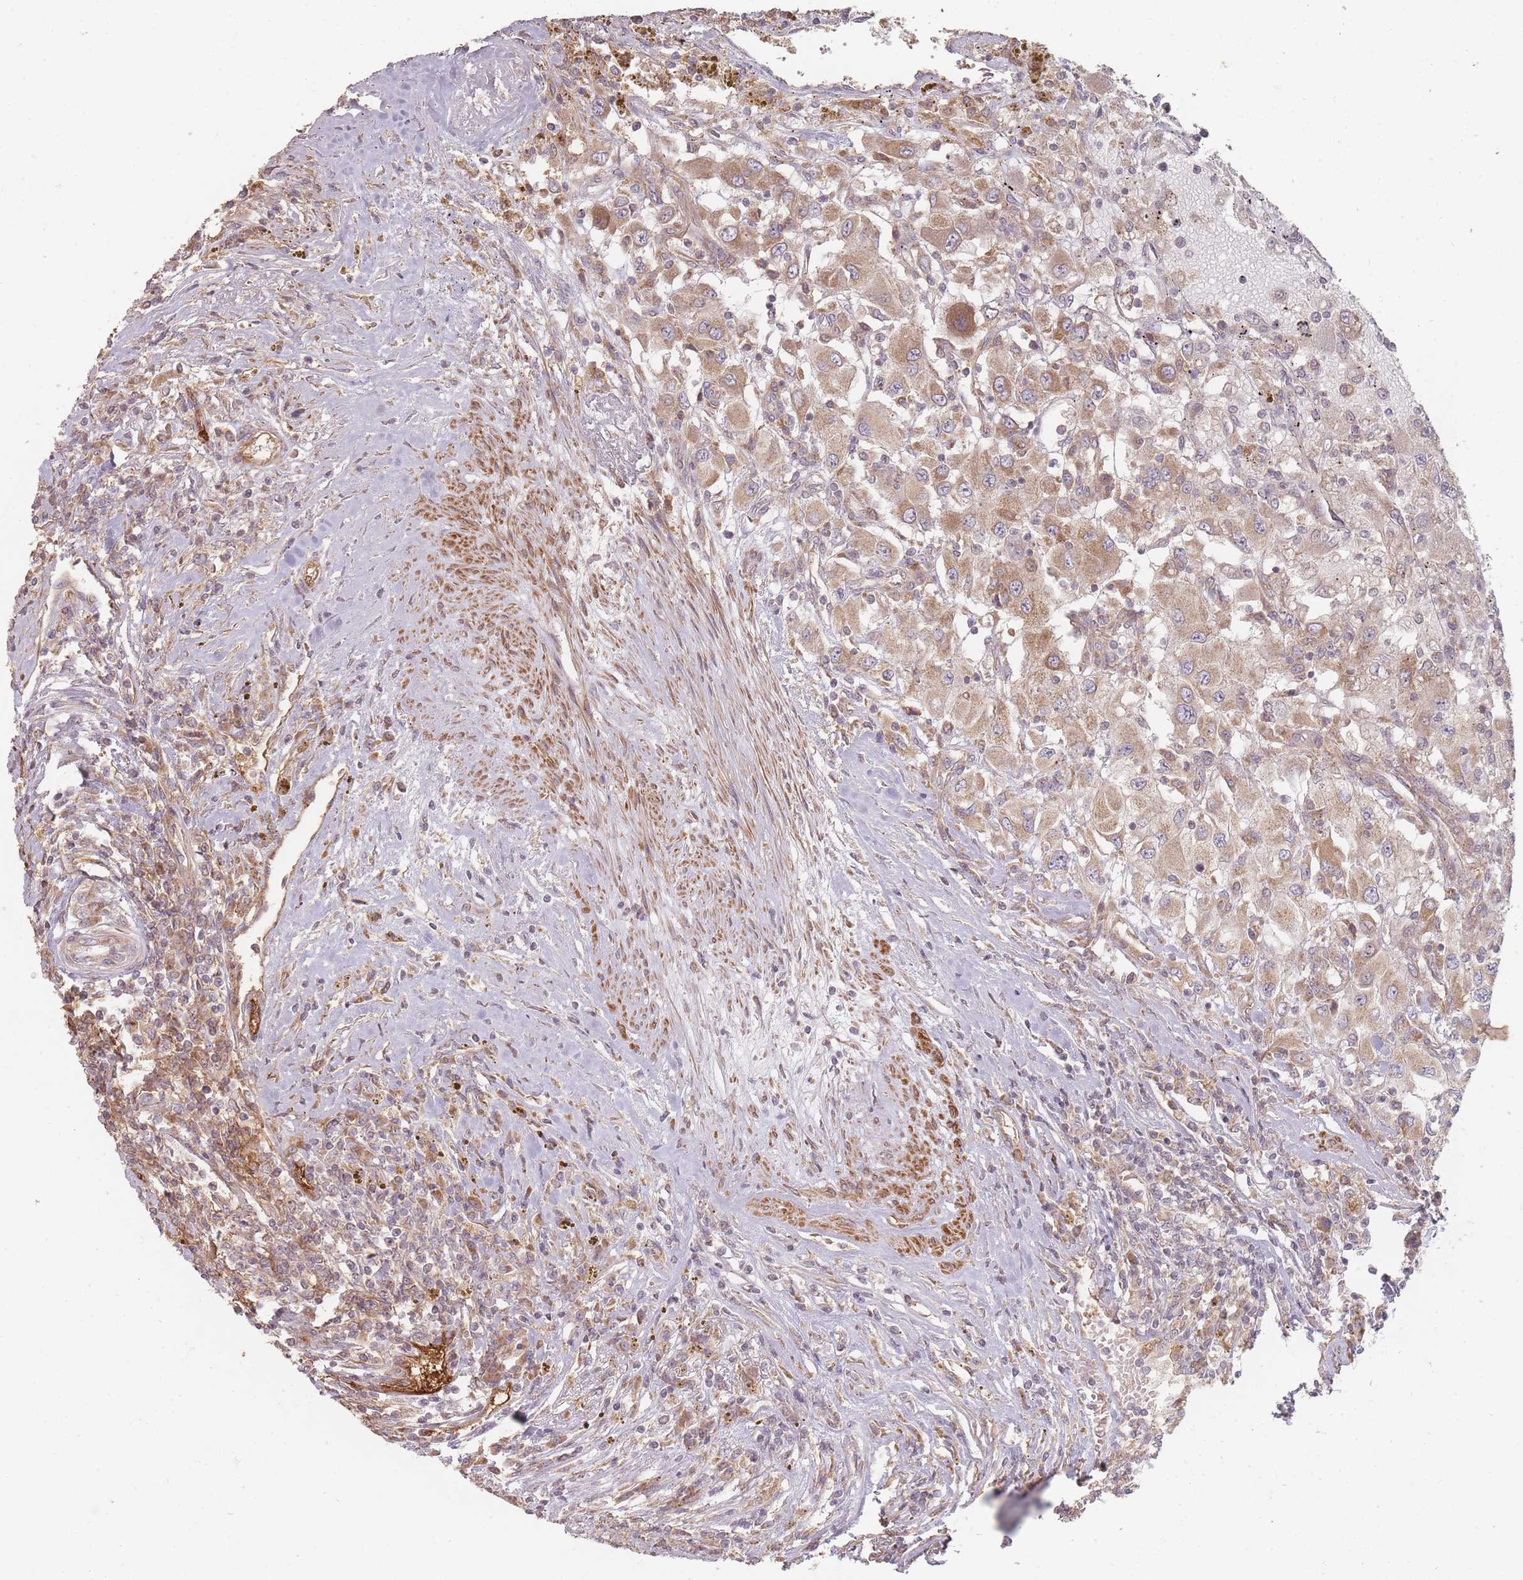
{"staining": {"intensity": "moderate", "quantity": ">75%", "location": "cytoplasmic/membranous"}, "tissue": "renal cancer", "cell_type": "Tumor cells", "image_type": "cancer", "snomed": [{"axis": "morphology", "description": "Adenocarcinoma, NOS"}, {"axis": "topography", "description": "Kidney"}], "caption": "Immunohistochemical staining of renal cancer (adenocarcinoma) displays moderate cytoplasmic/membranous protein expression in about >75% of tumor cells.", "gene": "MRPS6", "patient": {"sex": "female", "age": 67}}